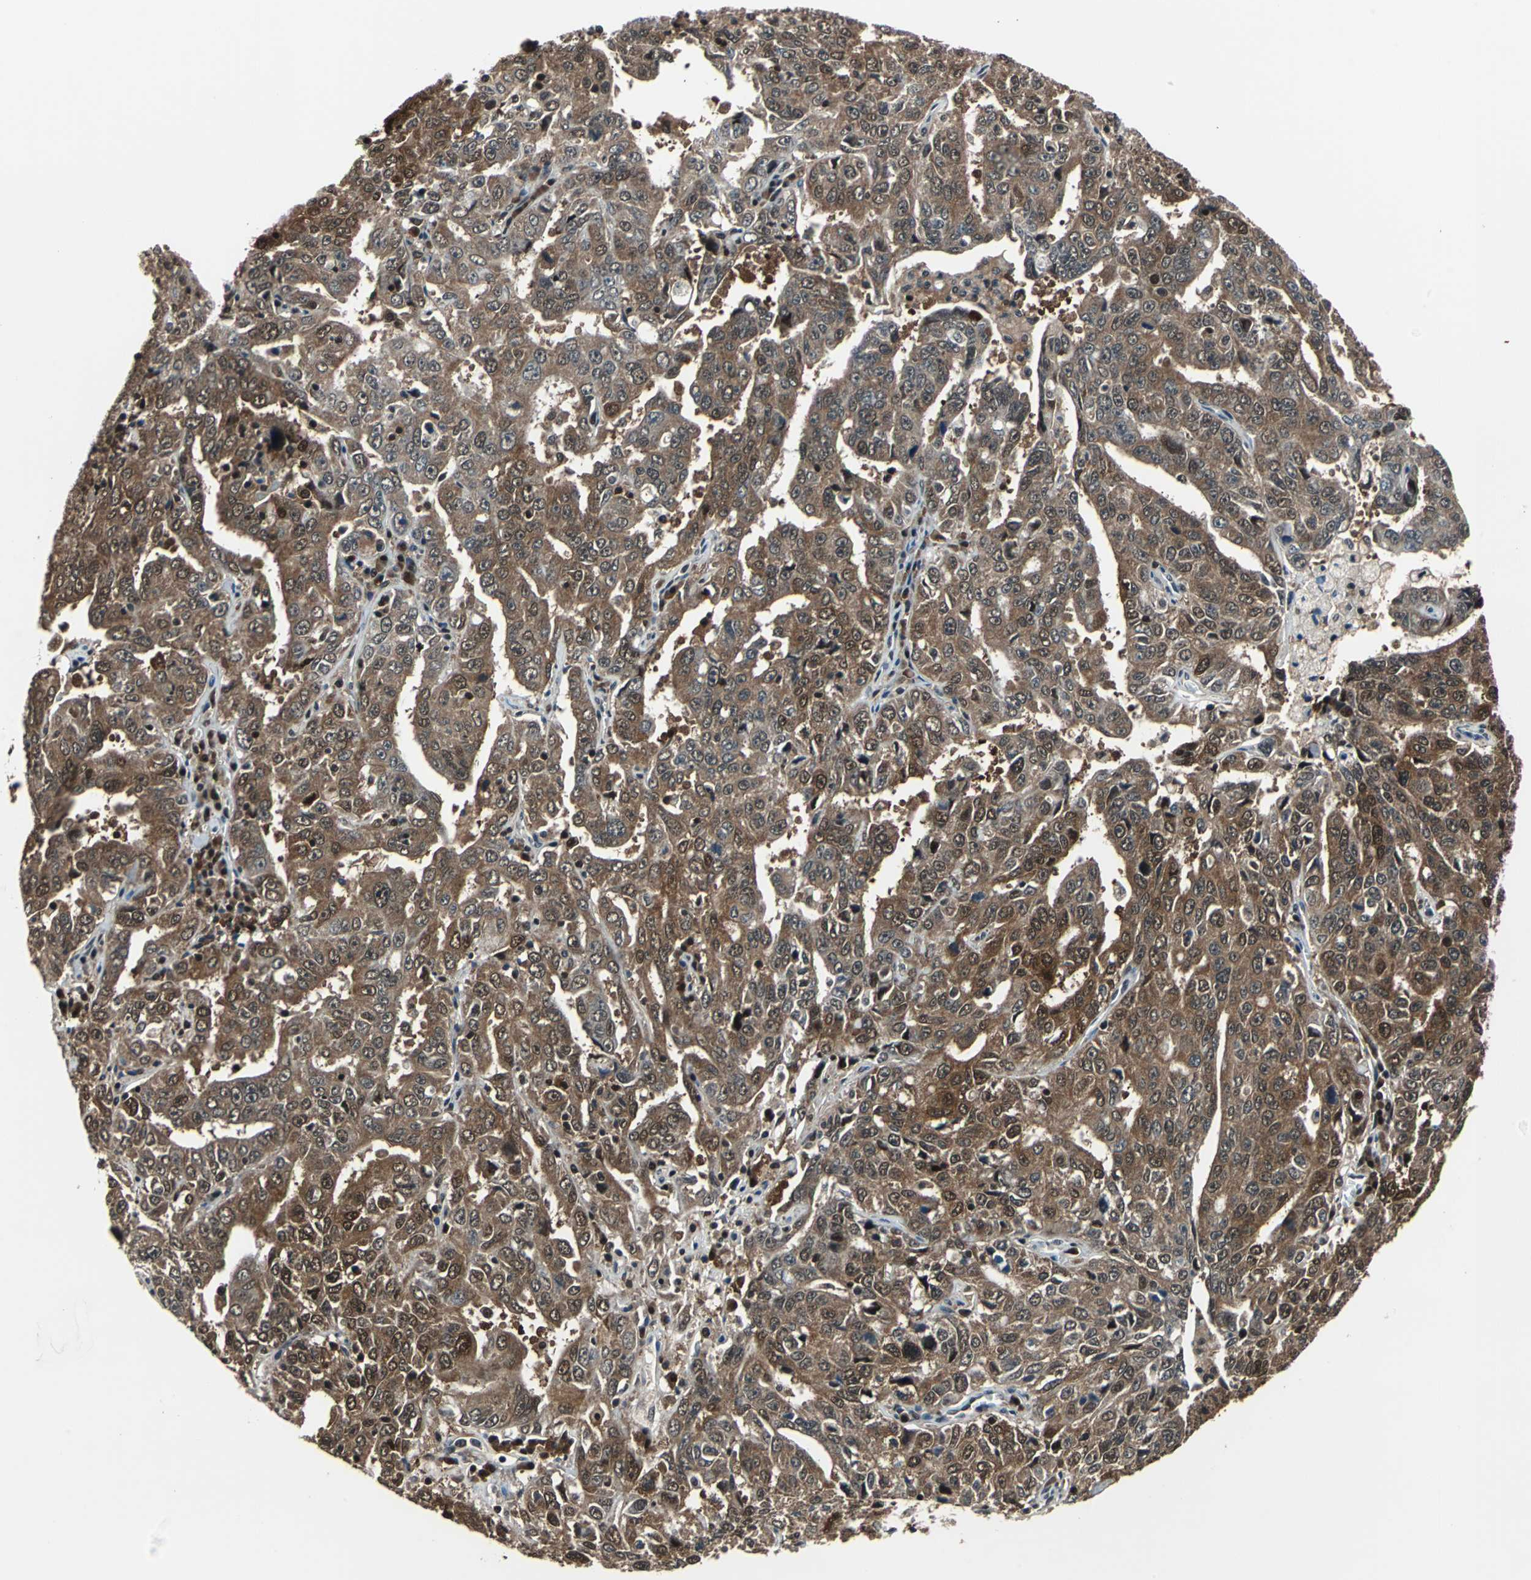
{"staining": {"intensity": "strong", "quantity": ">75%", "location": "cytoplasmic/membranous,nuclear"}, "tissue": "ovarian cancer", "cell_type": "Tumor cells", "image_type": "cancer", "snomed": [{"axis": "morphology", "description": "Carcinoma, endometroid"}, {"axis": "topography", "description": "Ovary"}], "caption": "A high amount of strong cytoplasmic/membranous and nuclear expression is identified in about >75% of tumor cells in endometroid carcinoma (ovarian) tissue.", "gene": "PSME1", "patient": {"sex": "female", "age": 62}}